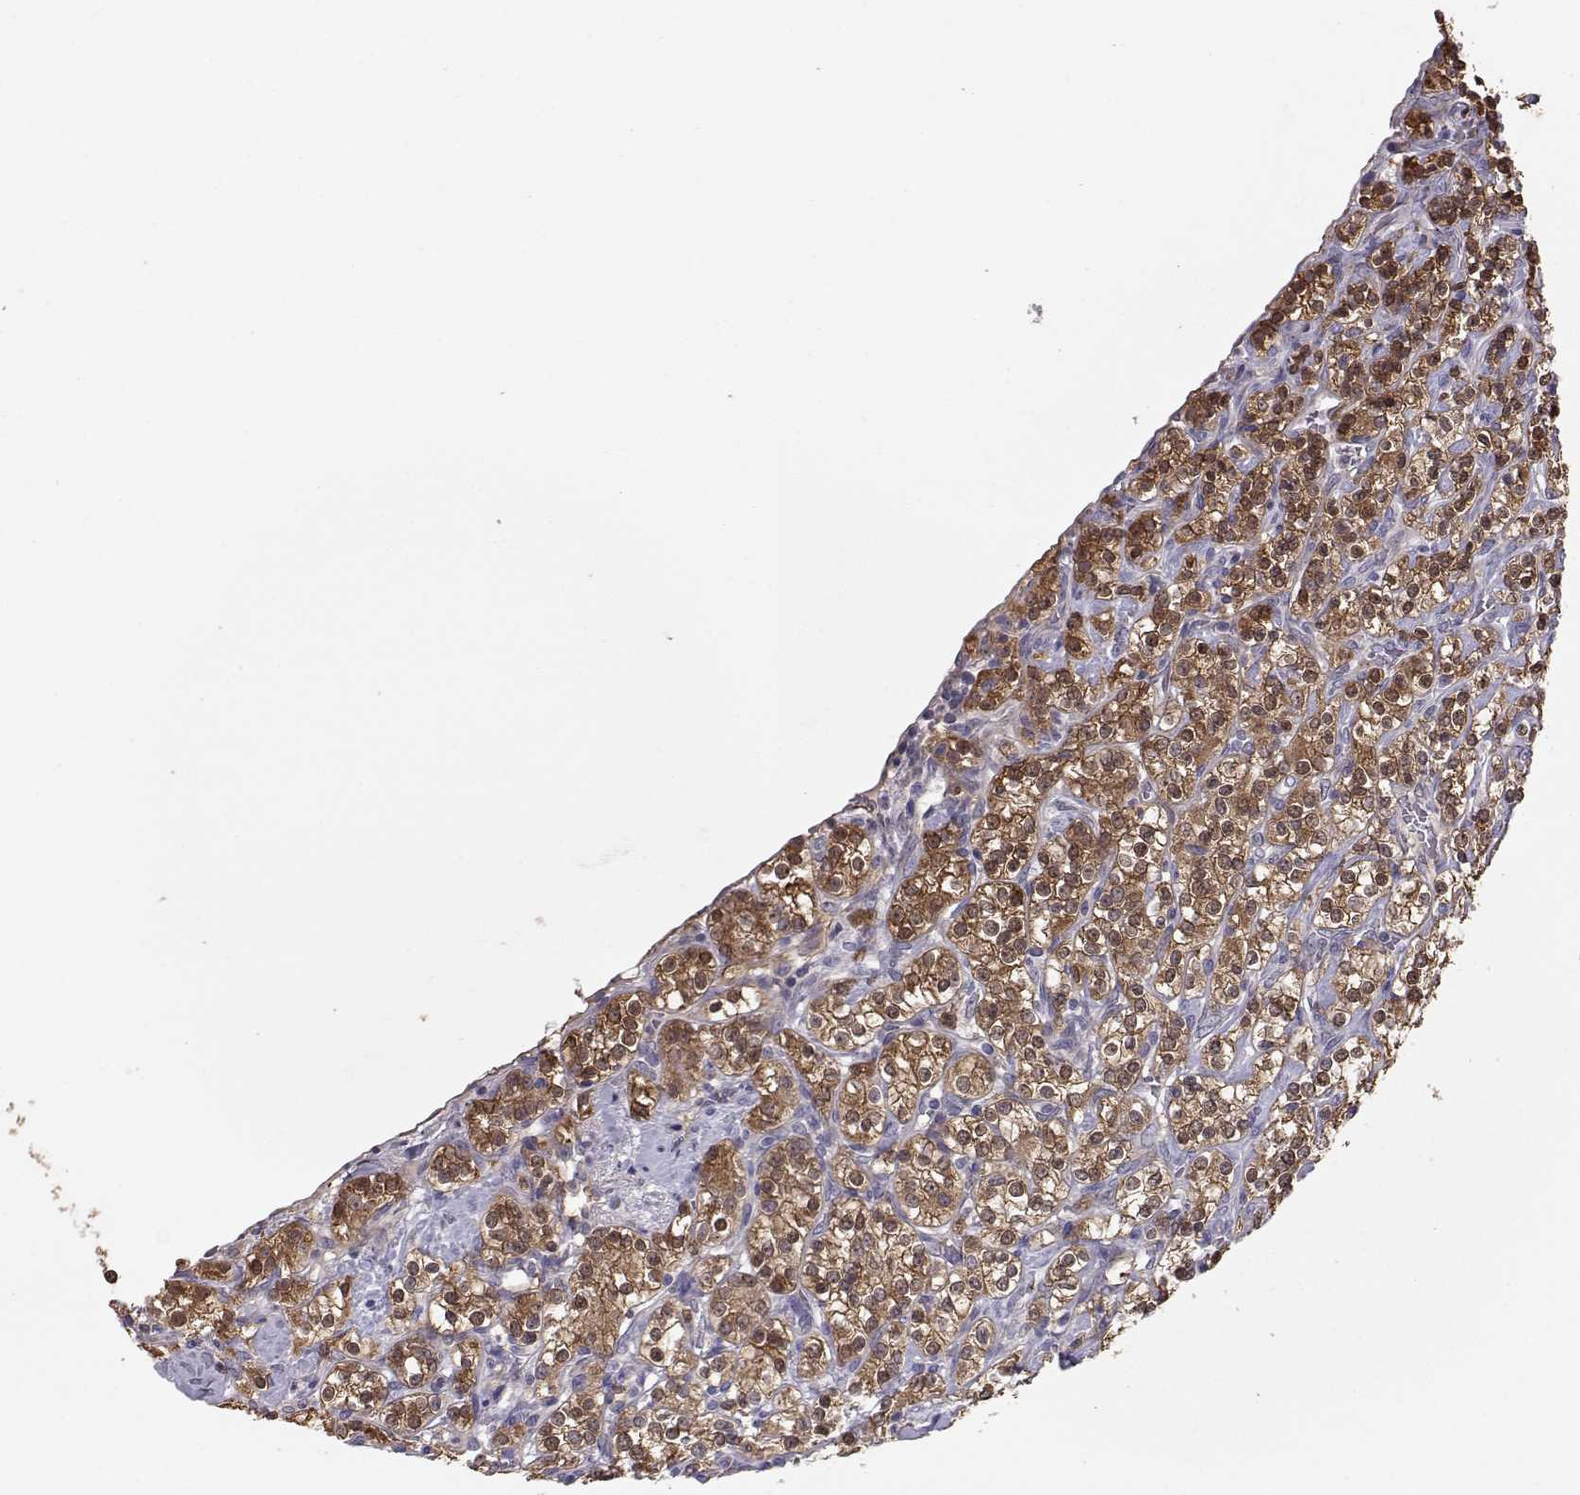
{"staining": {"intensity": "moderate", "quantity": ">75%", "location": "cytoplasmic/membranous"}, "tissue": "renal cancer", "cell_type": "Tumor cells", "image_type": "cancer", "snomed": [{"axis": "morphology", "description": "Adenocarcinoma, NOS"}, {"axis": "topography", "description": "Kidney"}], "caption": "Moderate cytoplasmic/membranous staining for a protein is identified in about >75% of tumor cells of renal adenocarcinoma using IHC.", "gene": "NCAM2", "patient": {"sex": "male", "age": 77}}